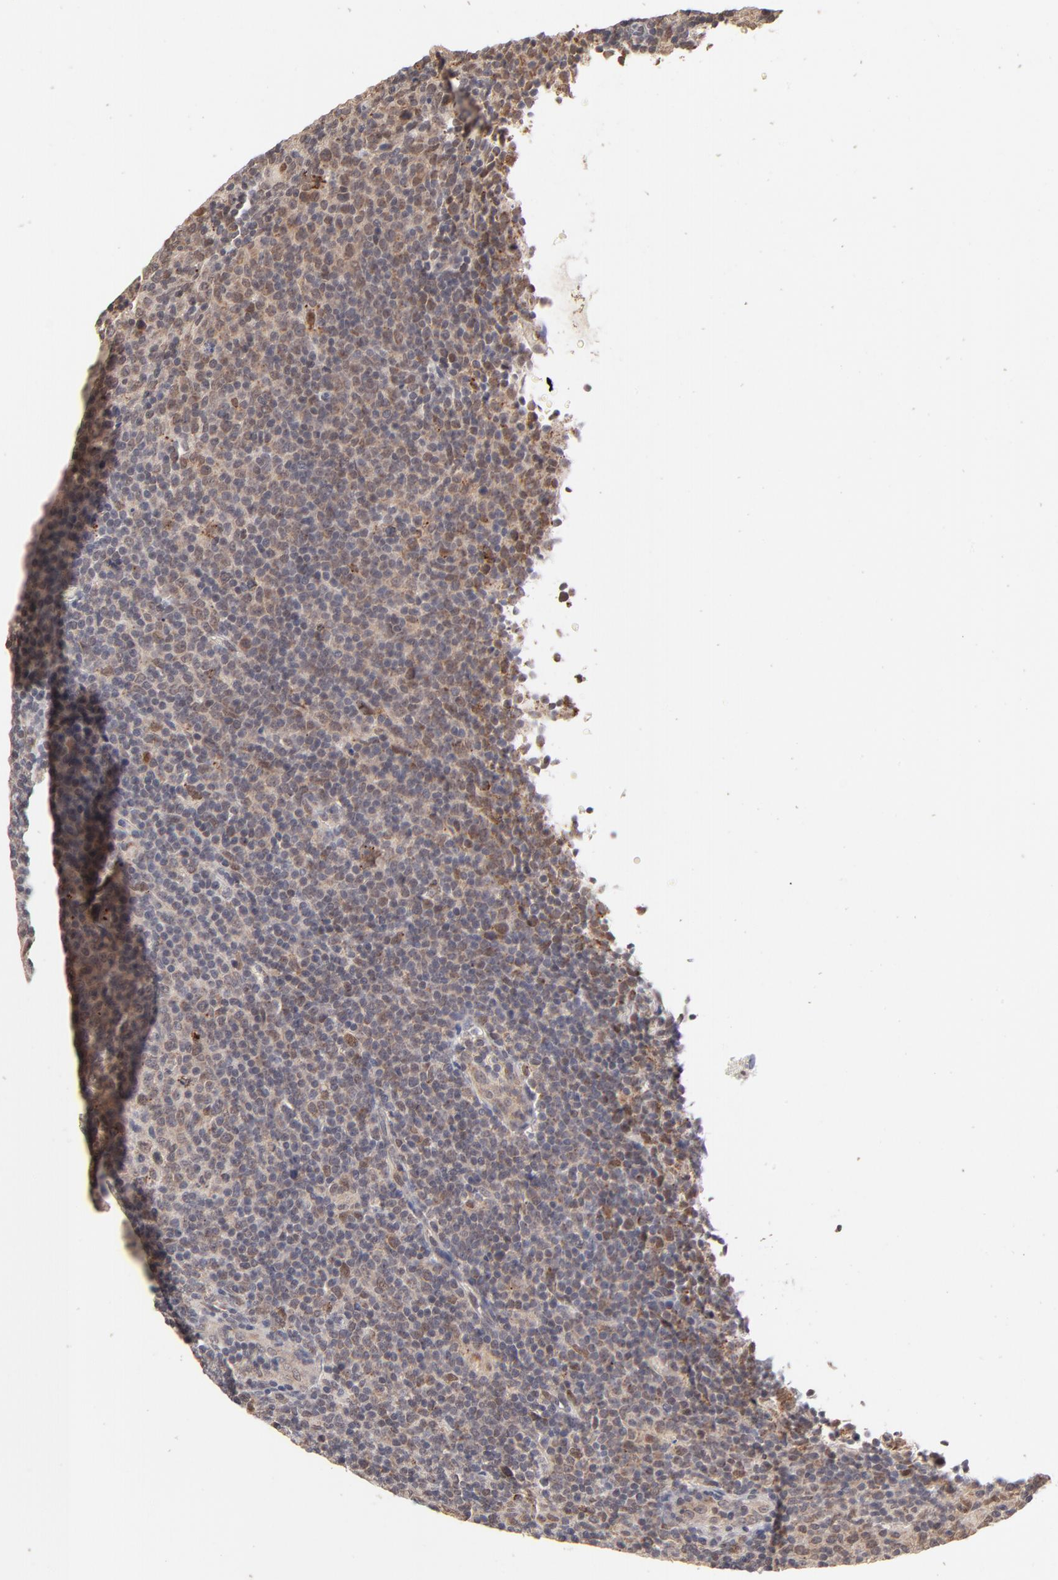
{"staining": {"intensity": "negative", "quantity": "none", "location": "none"}, "tissue": "lymphoma", "cell_type": "Tumor cells", "image_type": "cancer", "snomed": [{"axis": "morphology", "description": "Malignant lymphoma, non-Hodgkin's type, Low grade"}, {"axis": "topography", "description": "Lymph node"}], "caption": "High magnification brightfield microscopy of lymphoma stained with DAB (3,3'-diaminobenzidine) (brown) and counterstained with hematoxylin (blue): tumor cells show no significant positivity.", "gene": "MSL2", "patient": {"sex": "male", "age": 70}}